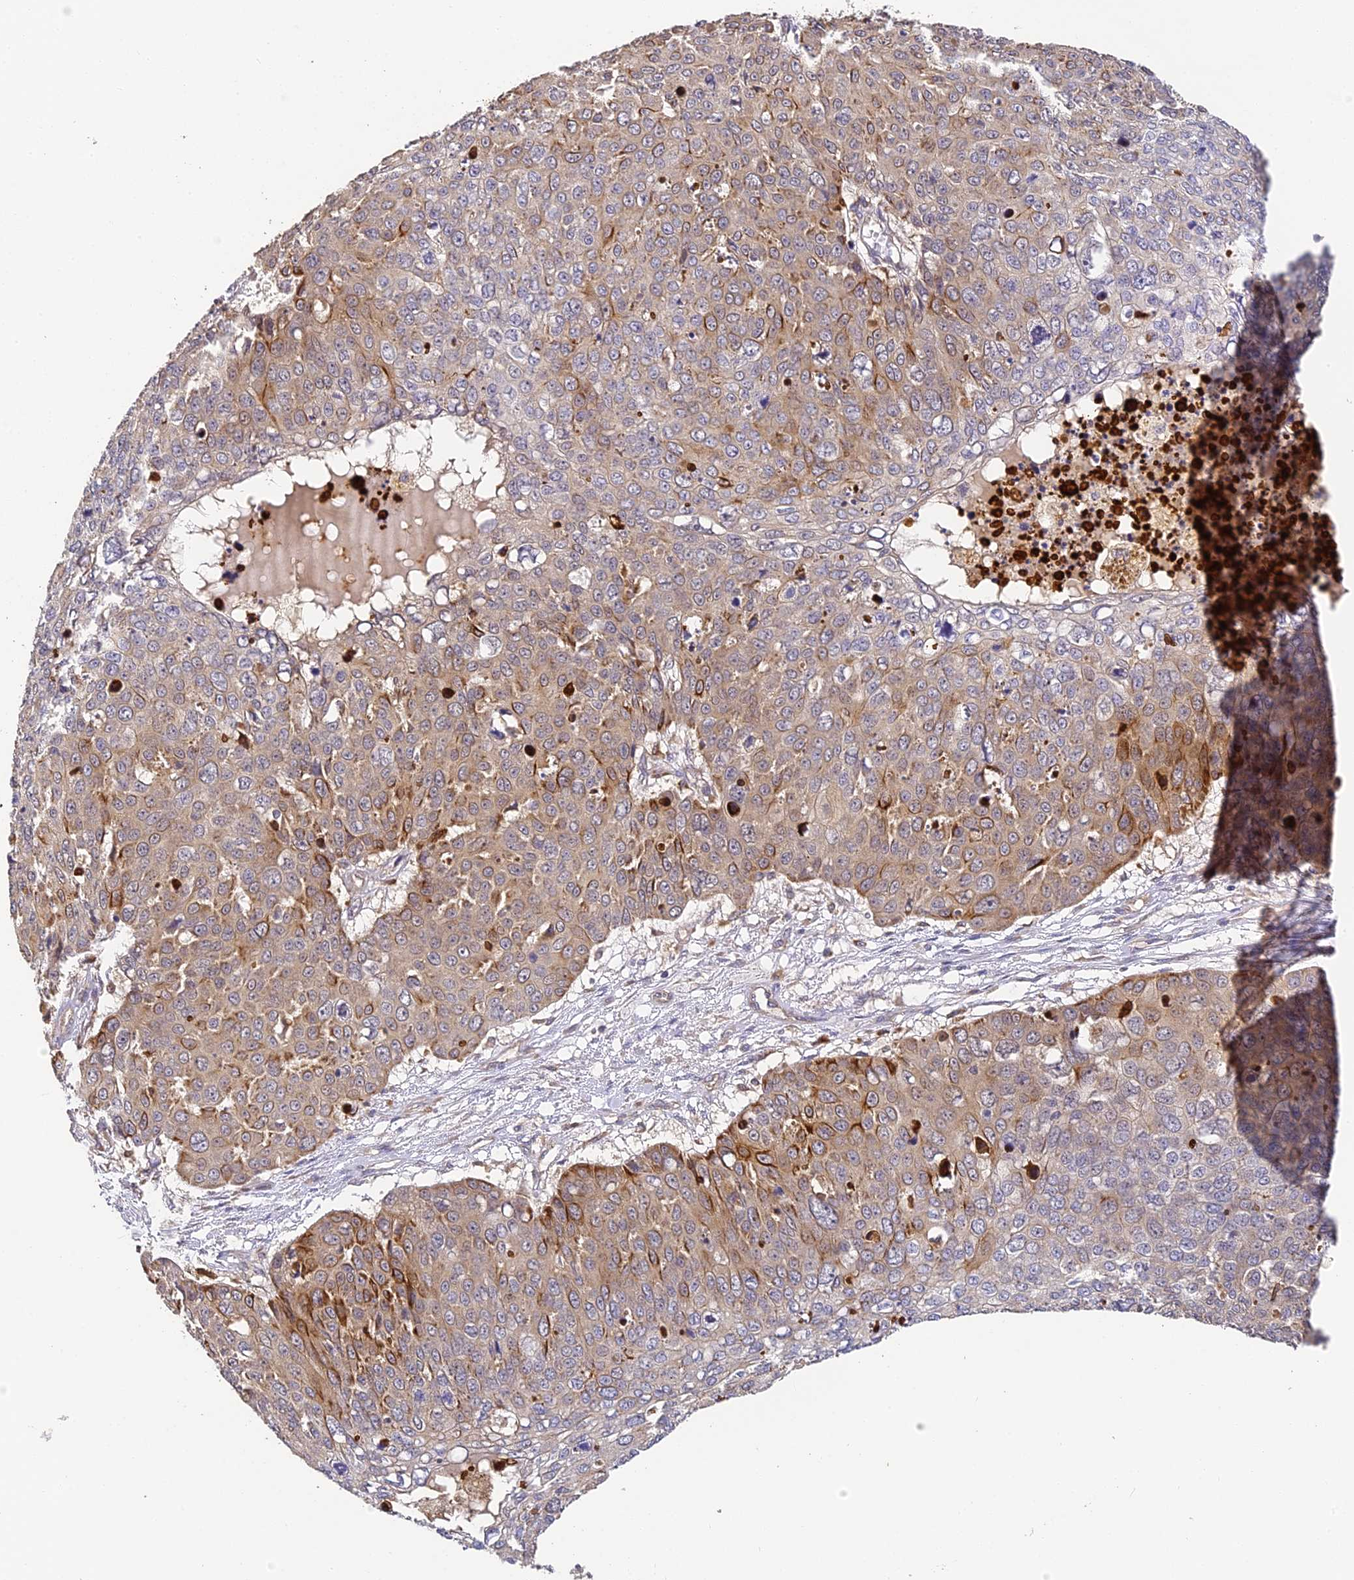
{"staining": {"intensity": "moderate", "quantity": "25%-75%", "location": "cytoplasmic/membranous"}, "tissue": "skin cancer", "cell_type": "Tumor cells", "image_type": "cancer", "snomed": [{"axis": "morphology", "description": "Squamous cell carcinoma, NOS"}, {"axis": "topography", "description": "Skin"}], "caption": "Immunohistochemical staining of skin cancer (squamous cell carcinoma) exhibits medium levels of moderate cytoplasmic/membranous staining in approximately 25%-75% of tumor cells.", "gene": "YAE1", "patient": {"sex": "male", "age": 71}}